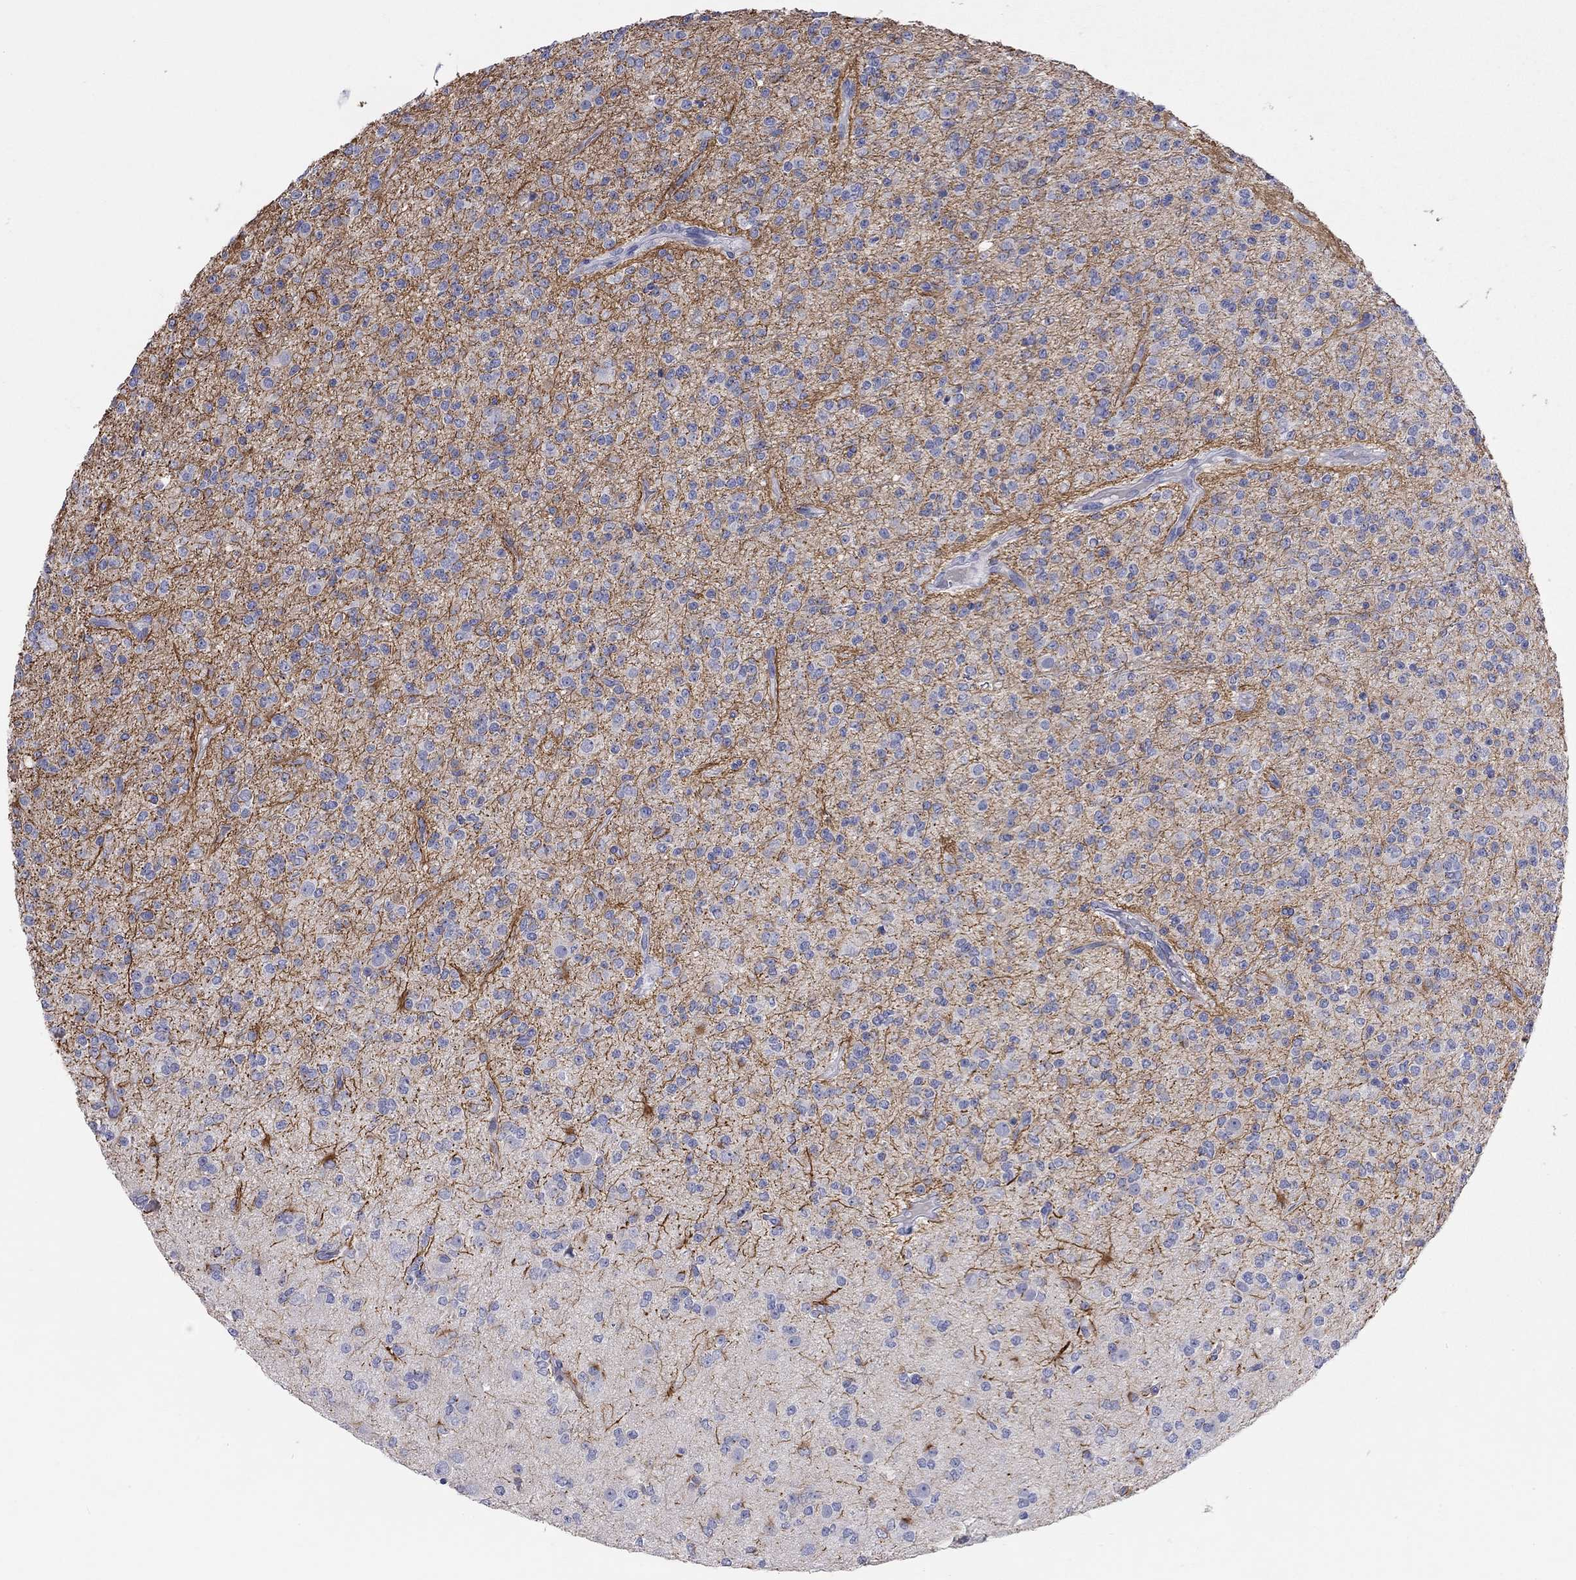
{"staining": {"intensity": "negative", "quantity": "none", "location": "none"}, "tissue": "glioma", "cell_type": "Tumor cells", "image_type": "cancer", "snomed": [{"axis": "morphology", "description": "Glioma, malignant, Low grade"}, {"axis": "topography", "description": "Brain"}], "caption": "An immunohistochemistry image of glioma is shown. There is no staining in tumor cells of glioma.", "gene": "PCDHGC5", "patient": {"sex": "male", "age": 27}}